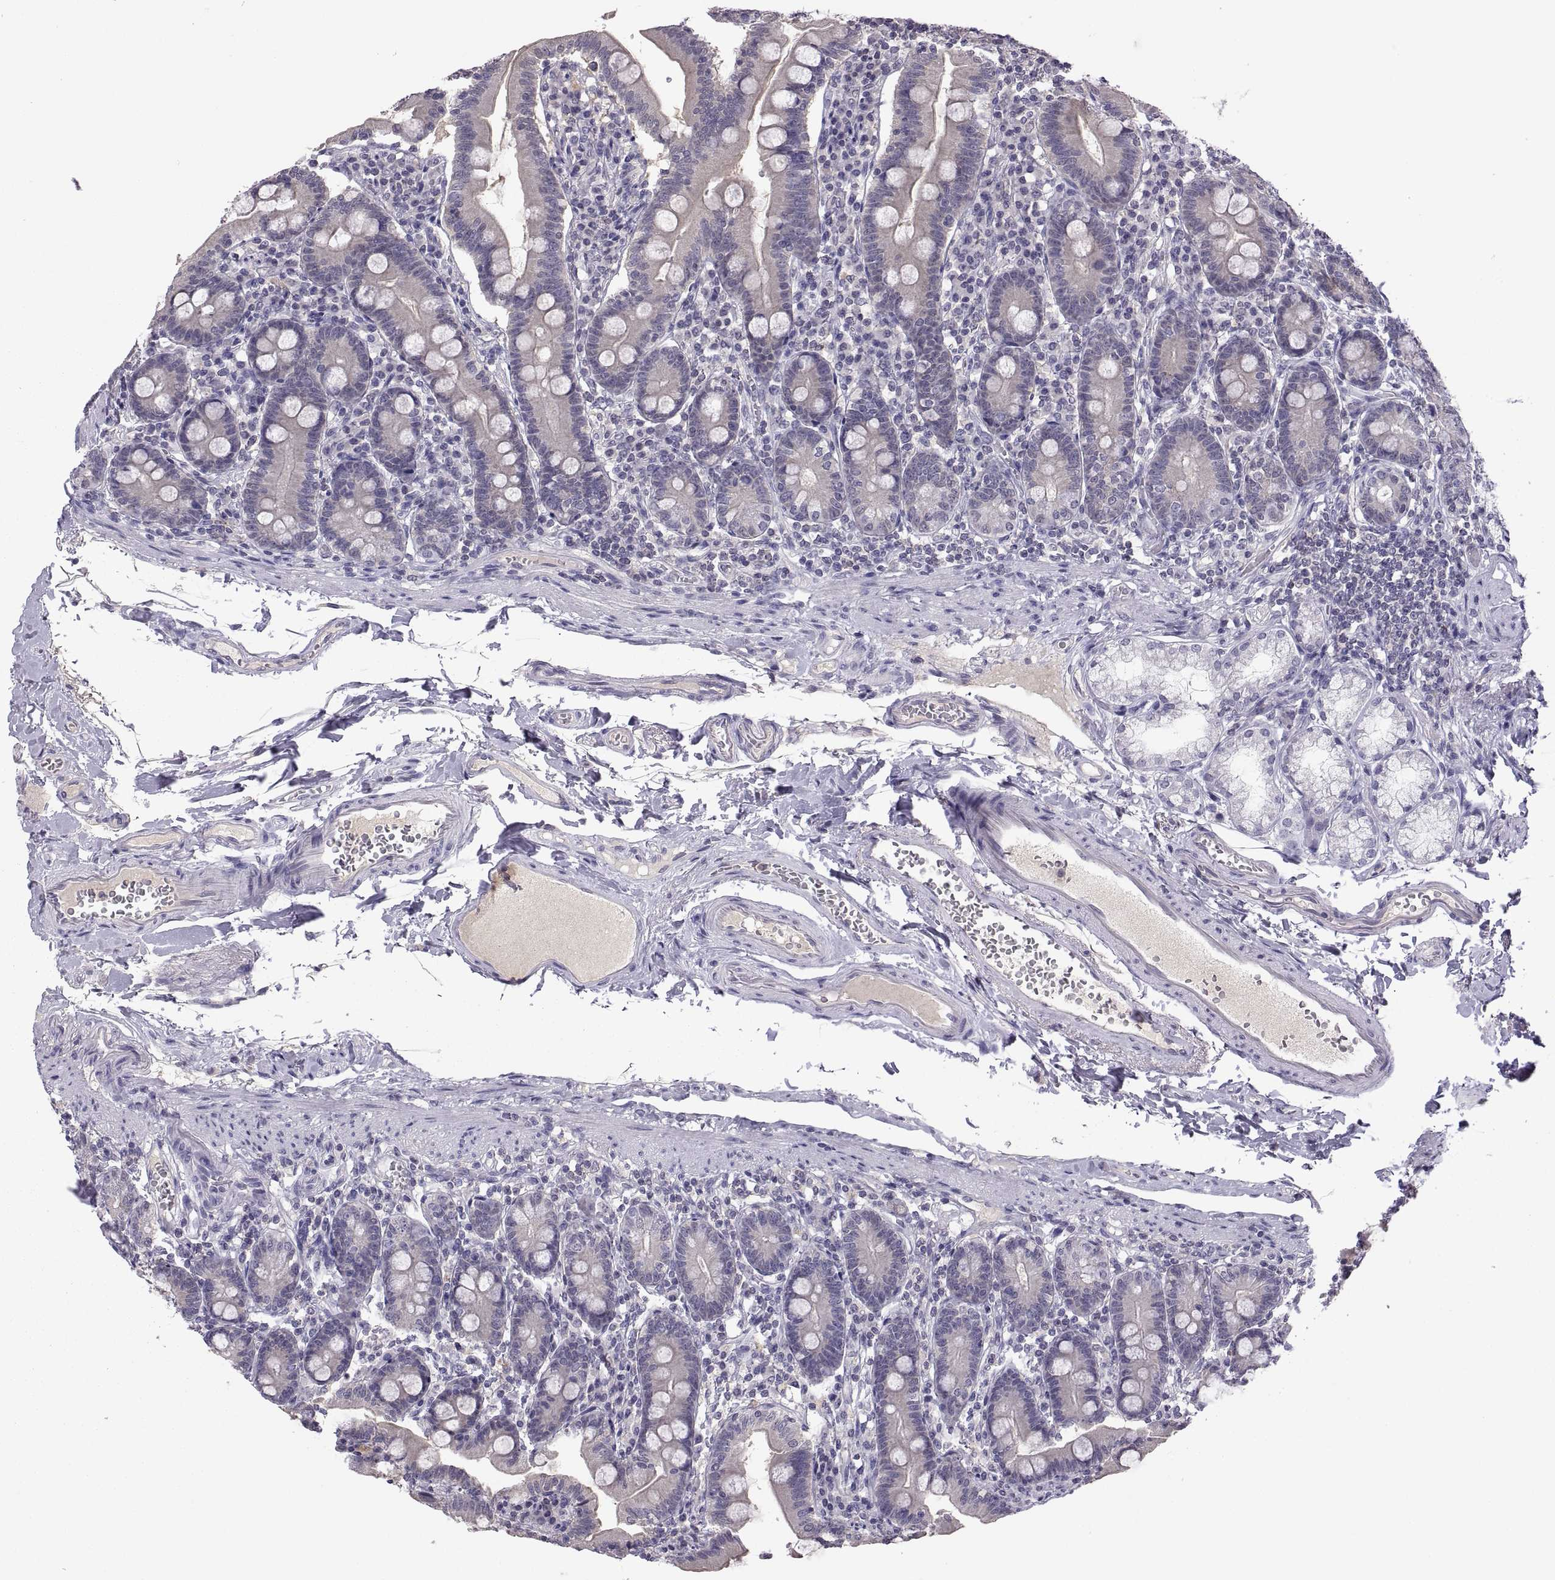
{"staining": {"intensity": "negative", "quantity": "none", "location": "none"}, "tissue": "duodenum", "cell_type": "Glandular cells", "image_type": "normal", "snomed": [{"axis": "morphology", "description": "Normal tissue, NOS"}, {"axis": "topography", "description": "Duodenum"}], "caption": "This histopathology image is of unremarkable duodenum stained with immunohistochemistry (IHC) to label a protein in brown with the nuclei are counter-stained blue. There is no expression in glandular cells.", "gene": "FGF9", "patient": {"sex": "female", "age": 67}}